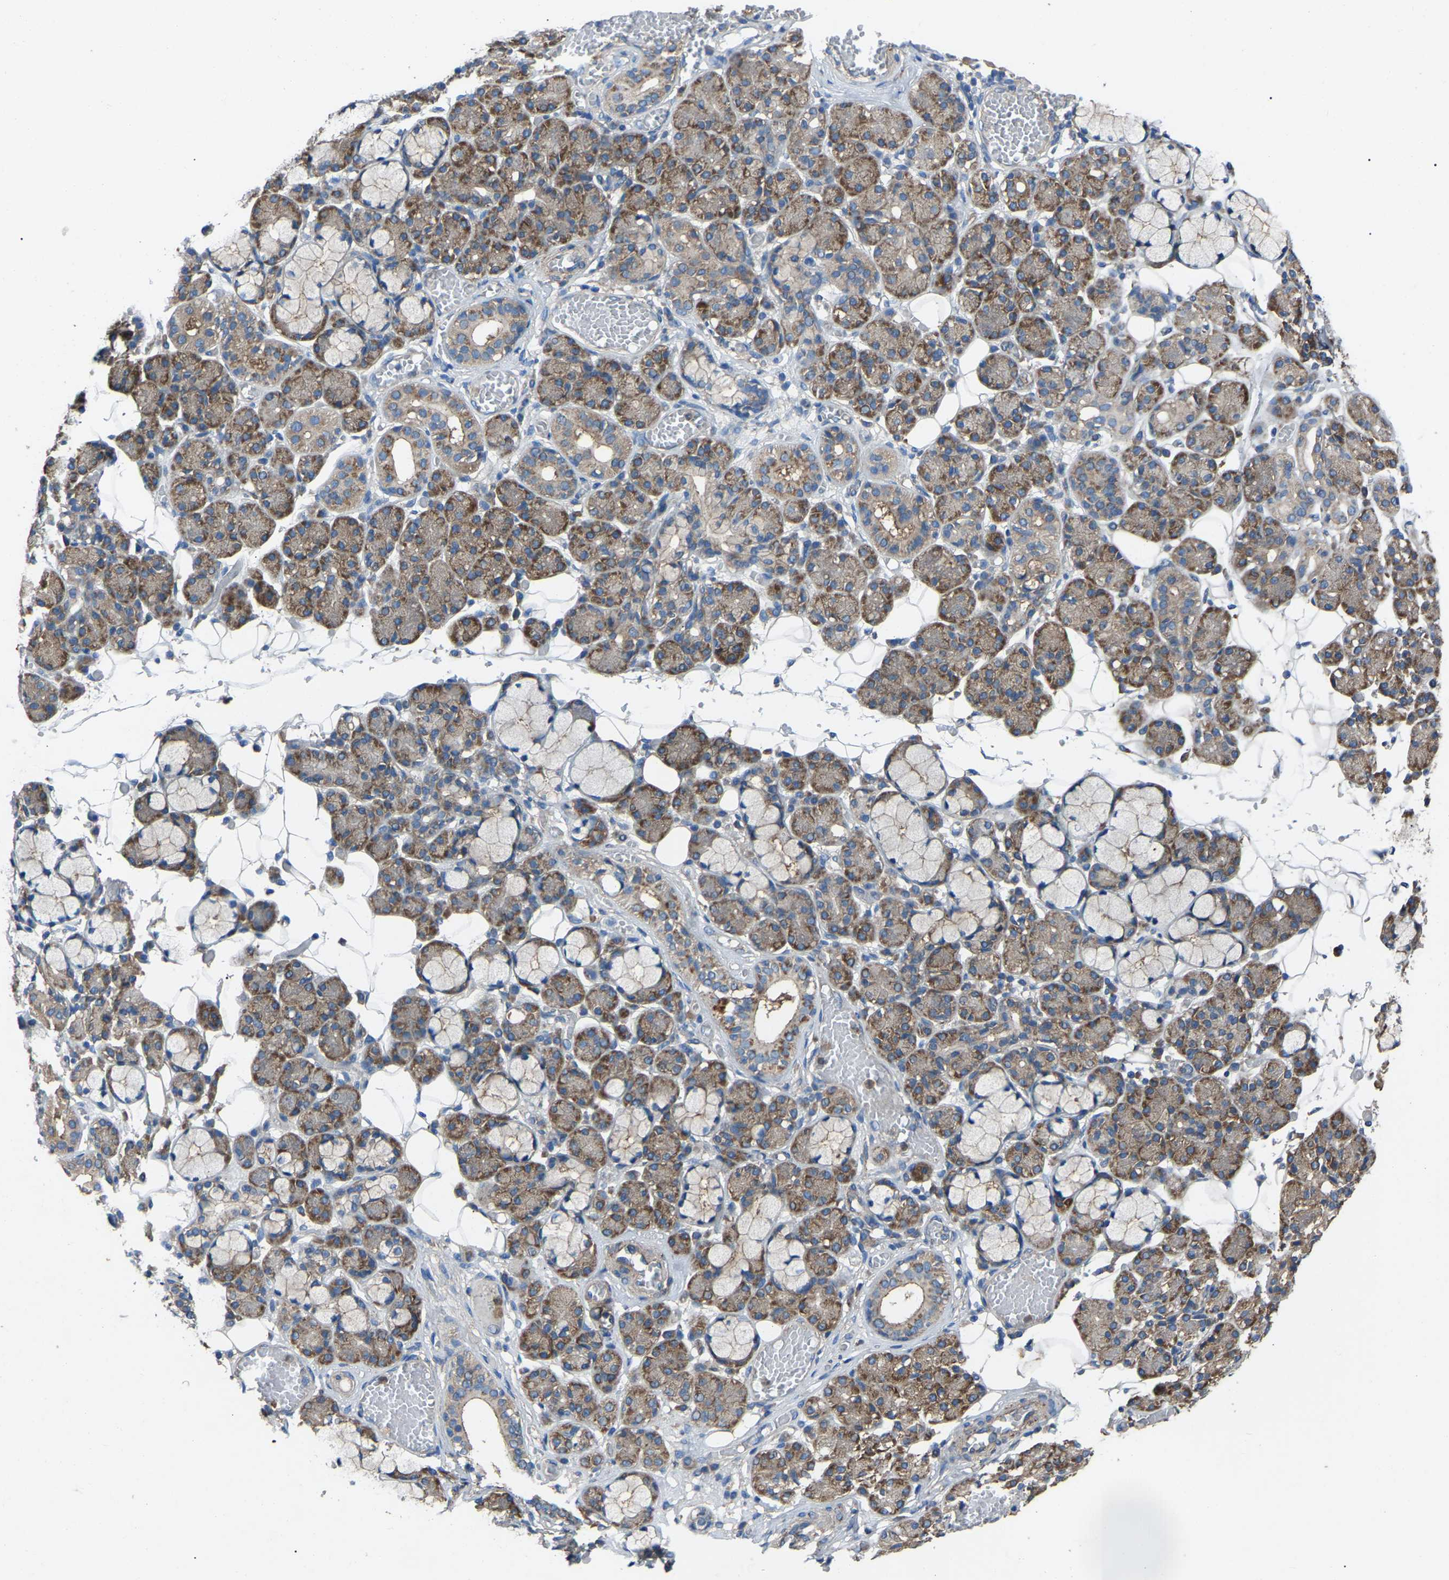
{"staining": {"intensity": "moderate", "quantity": ">75%", "location": "cytoplasmic/membranous"}, "tissue": "salivary gland", "cell_type": "Glandular cells", "image_type": "normal", "snomed": [{"axis": "morphology", "description": "Normal tissue, NOS"}, {"axis": "topography", "description": "Salivary gland"}], "caption": "Salivary gland stained for a protein (brown) shows moderate cytoplasmic/membranous positive positivity in approximately >75% of glandular cells.", "gene": "AIMP1", "patient": {"sex": "male", "age": 63}}